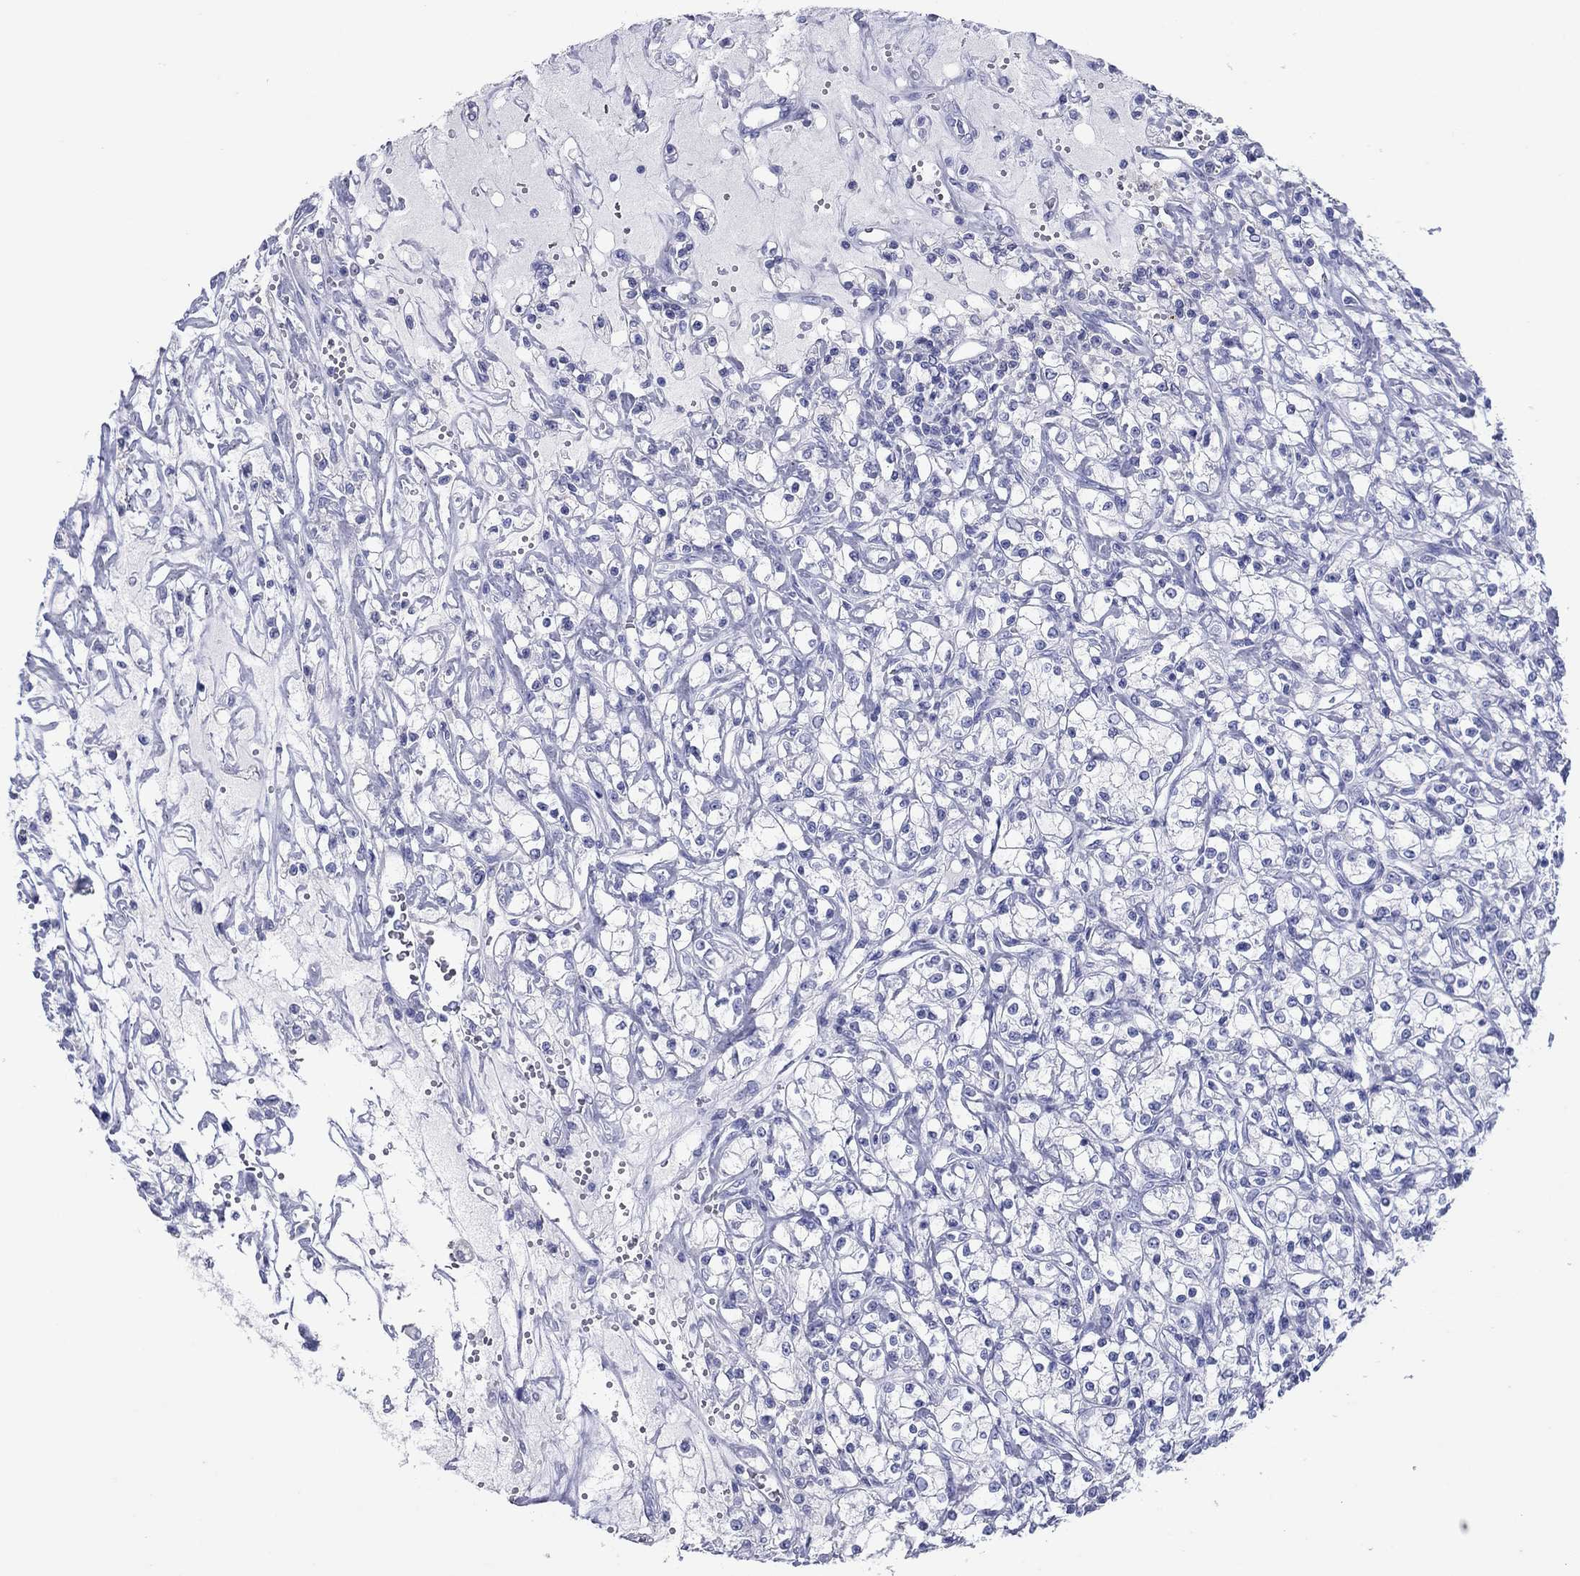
{"staining": {"intensity": "negative", "quantity": "none", "location": "none"}, "tissue": "renal cancer", "cell_type": "Tumor cells", "image_type": "cancer", "snomed": [{"axis": "morphology", "description": "Adenocarcinoma, NOS"}, {"axis": "topography", "description": "Kidney"}], "caption": "Immunohistochemistry photomicrograph of renal cancer stained for a protein (brown), which exhibits no positivity in tumor cells. The staining was performed using DAB (3,3'-diaminobenzidine) to visualize the protein expression in brown, while the nuclei were stained in blue with hematoxylin (Magnification: 20x).", "gene": "ATP4A", "patient": {"sex": "female", "age": 59}}